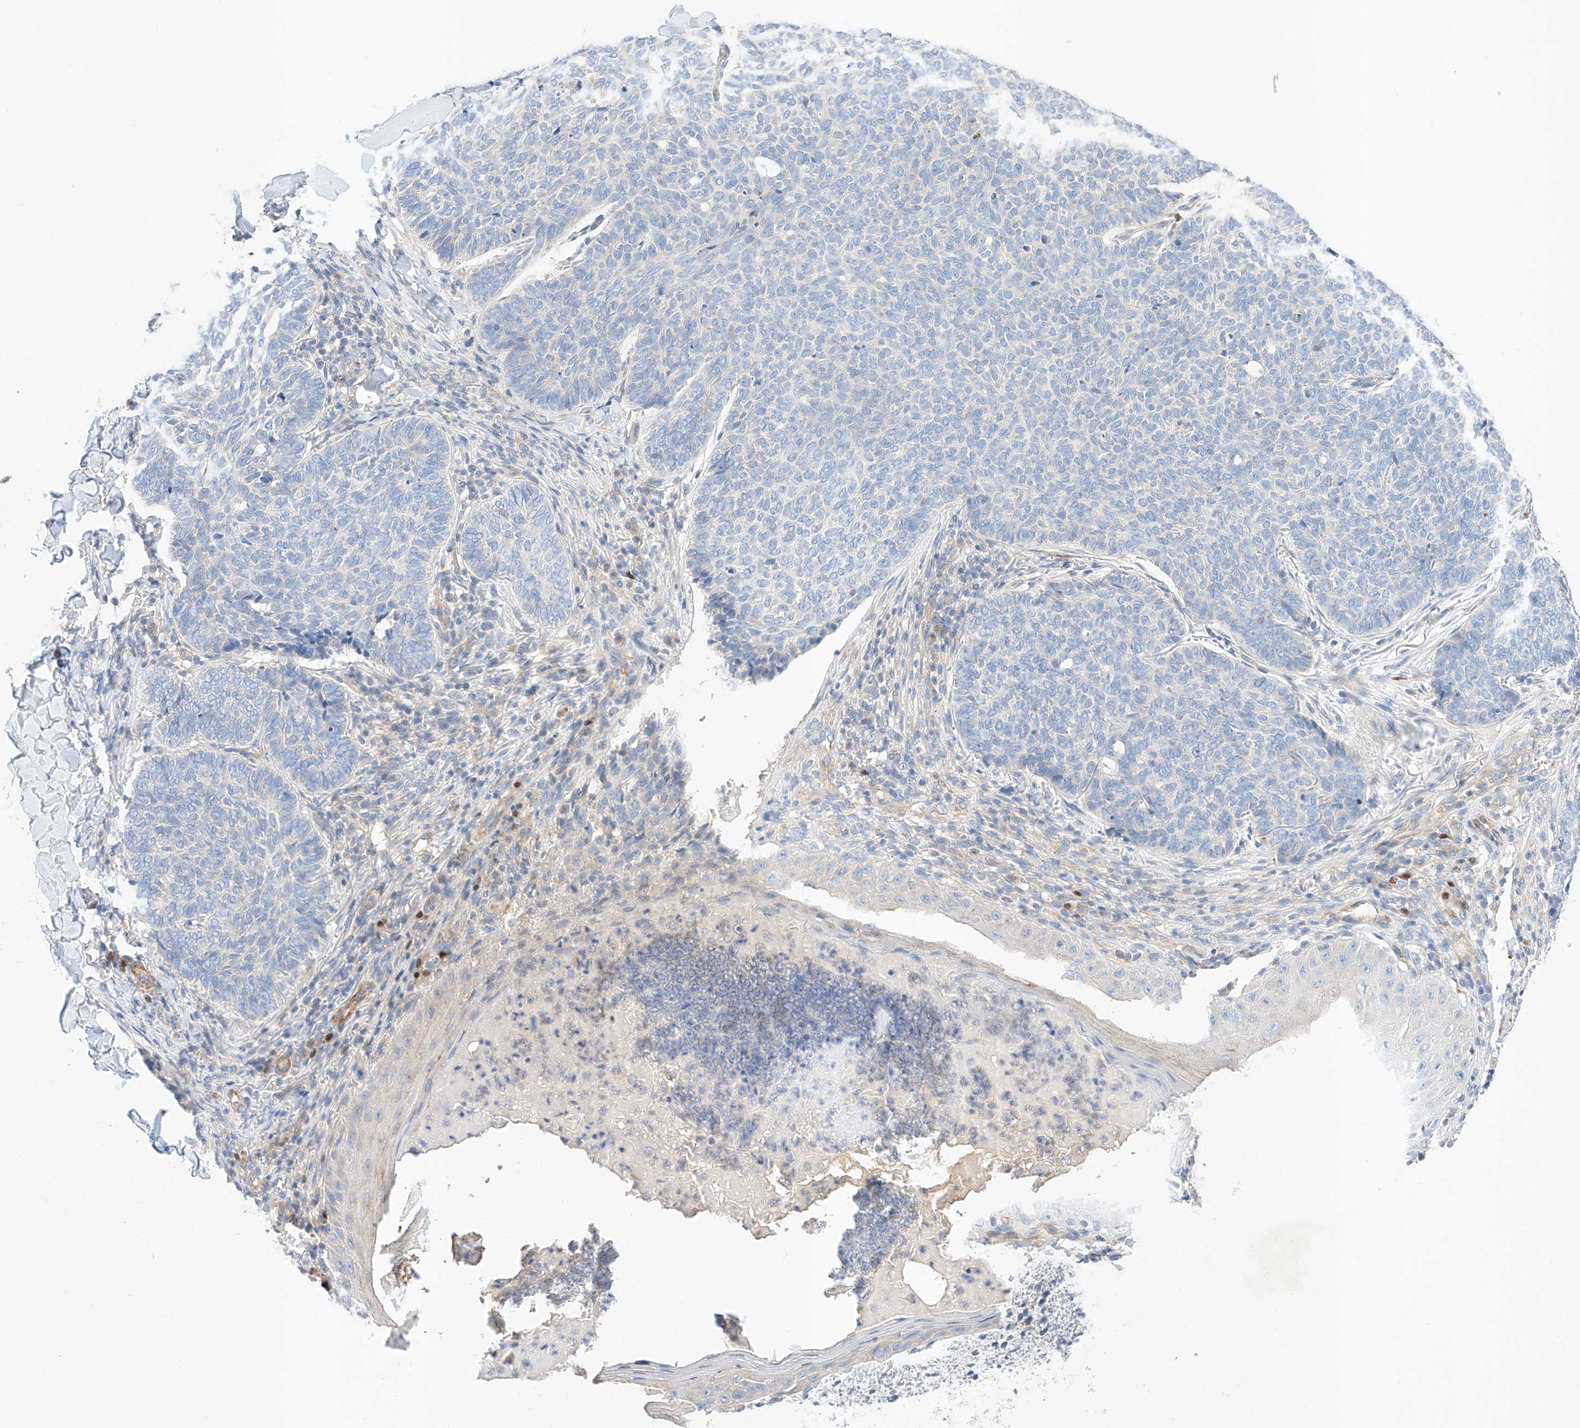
{"staining": {"intensity": "negative", "quantity": "none", "location": "none"}, "tissue": "skin cancer", "cell_type": "Tumor cells", "image_type": "cancer", "snomed": [{"axis": "morphology", "description": "Normal tissue, NOS"}, {"axis": "morphology", "description": "Basal cell carcinoma"}, {"axis": "topography", "description": "Skin"}], "caption": "This is a image of immunohistochemistry staining of skin cancer, which shows no staining in tumor cells. (DAB IHC, high magnification).", "gene": "C6orf118", "patient": {"sex": "male", "age": 50}}